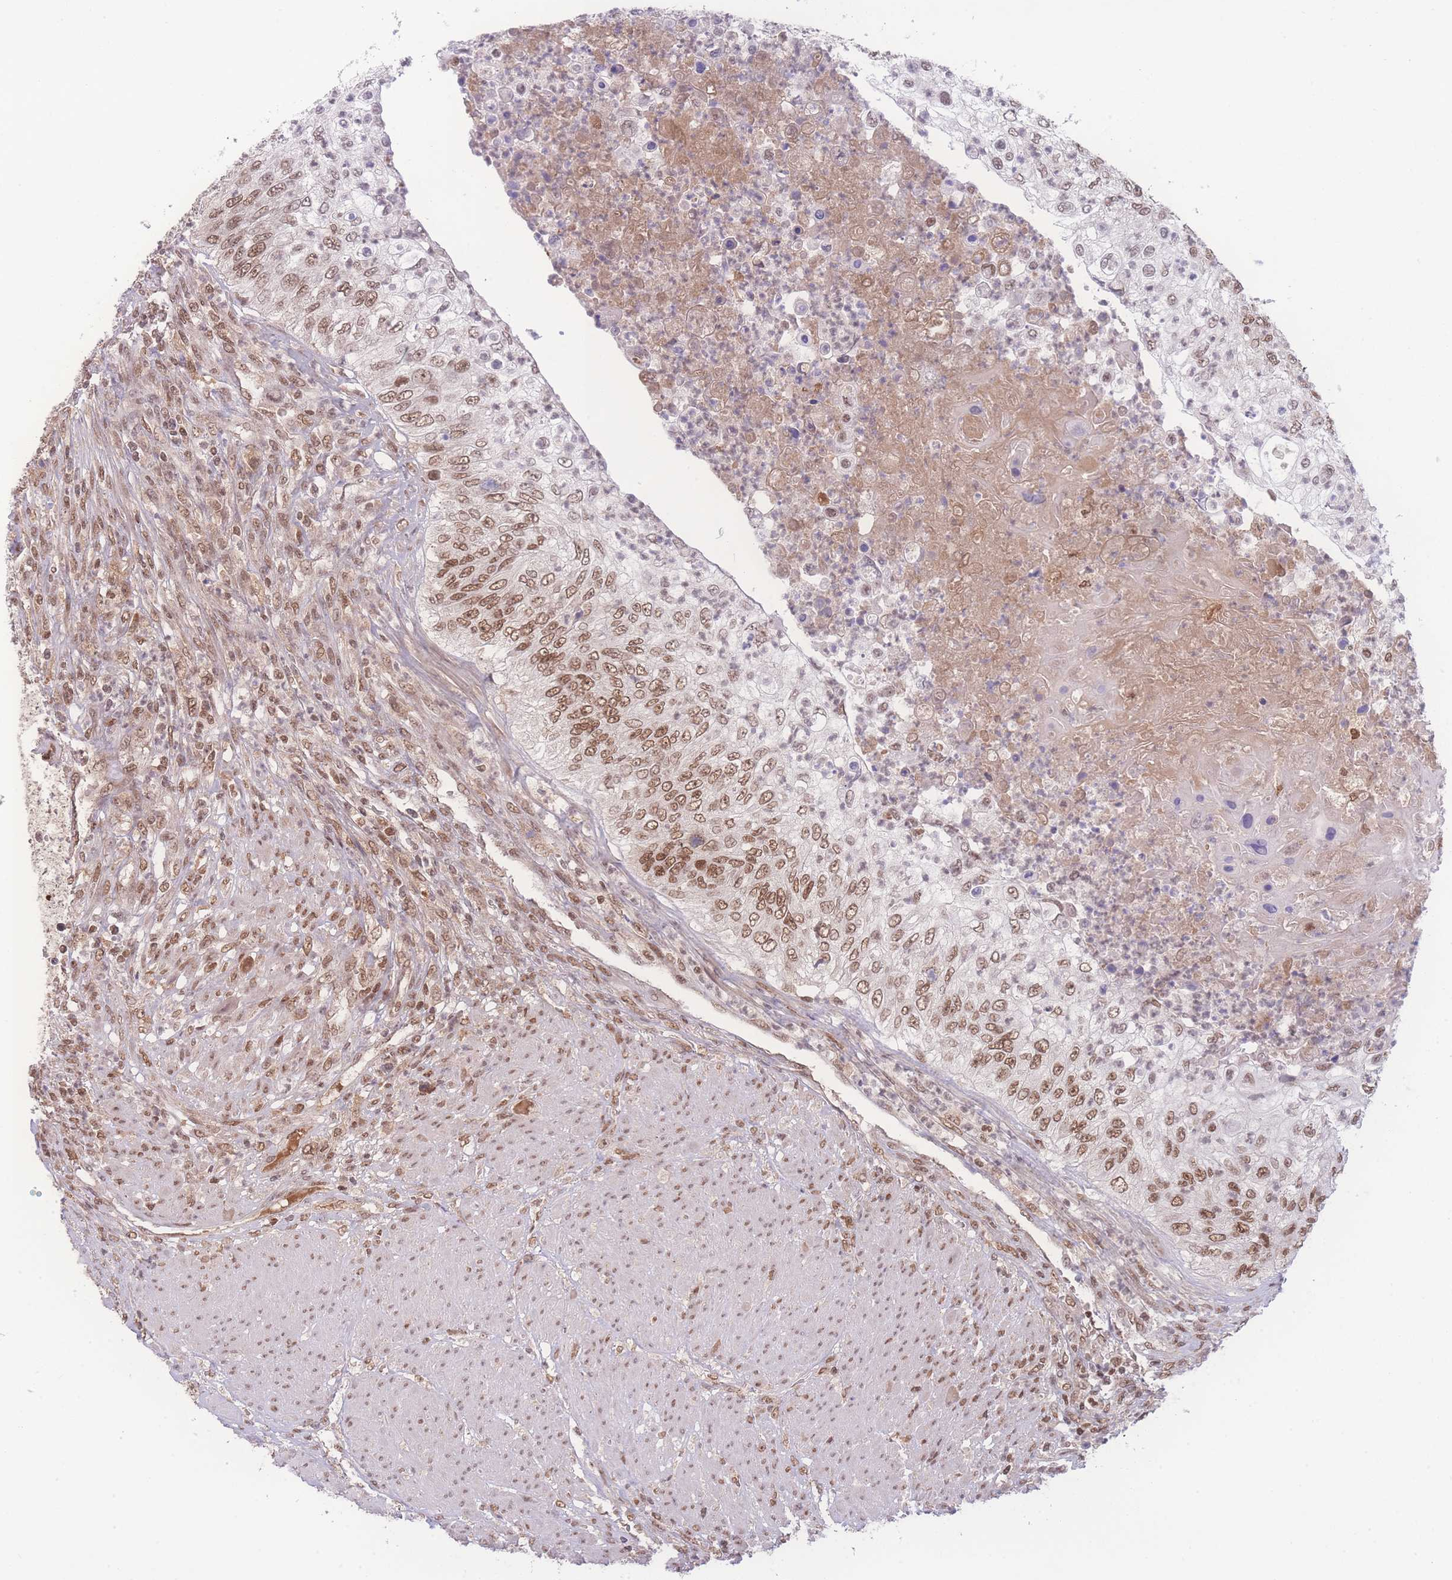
{"staining": {"intensity": "moderate", "quantity": ">75%", "location": "nuclear"}, "tissue": "urothelial cancer", "cell_type": "Tumor cells", "image_type": "cancer", "snomed": [{"axis": "morphology", "description": "Urothelial carcinoma, High grade"}, {"axis": "topography", "description": "Urinary bladder"}], "caption": "Immunohistochemical staining of high-grade urothelial carcinoma exhibits medium levels of moderate nuclear protein positivity in approximately >75% of tumor cells.", "gene": "RAVER1", "patient": {"sex": "female", "age": 60}}